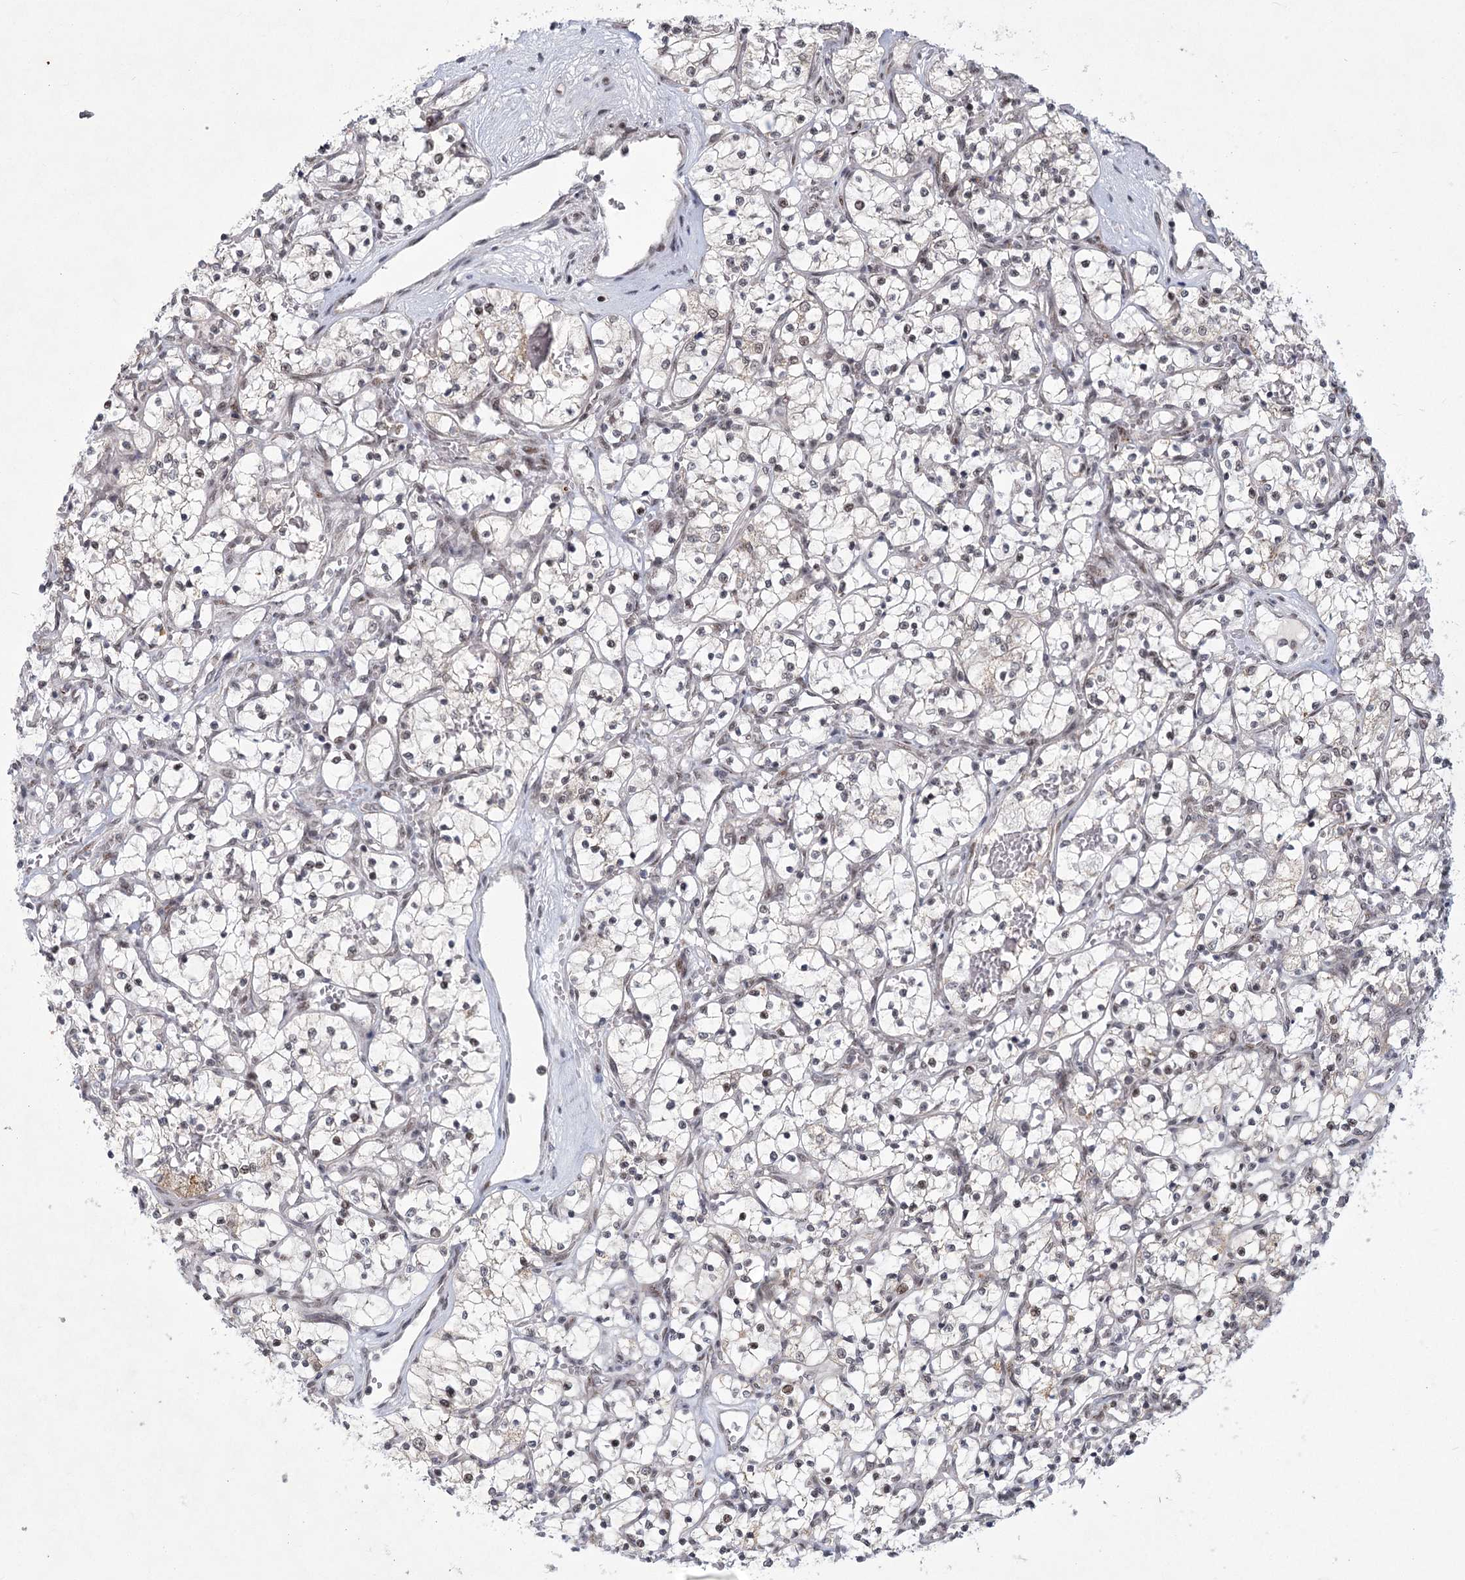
{"staining": {"intensity": "weak", "quantity": ">75%", "location": "nuclear"}, "tissue": "renal cancer", "cell_type": "Tumor cells", "image_type": "cancer", "snomed": [{"axis": "morphology", "description": "Adenocarcinoma, NOS"}, {"axis": "topography", "description": "Kidney"}], "caption": "Protein staining of renal adenocarcinoma tissue reveals weak nuclear positivity in about >75% of tumor cells.", "gene": "CIB4", "patient": {"sex": "female", "age": 69}}